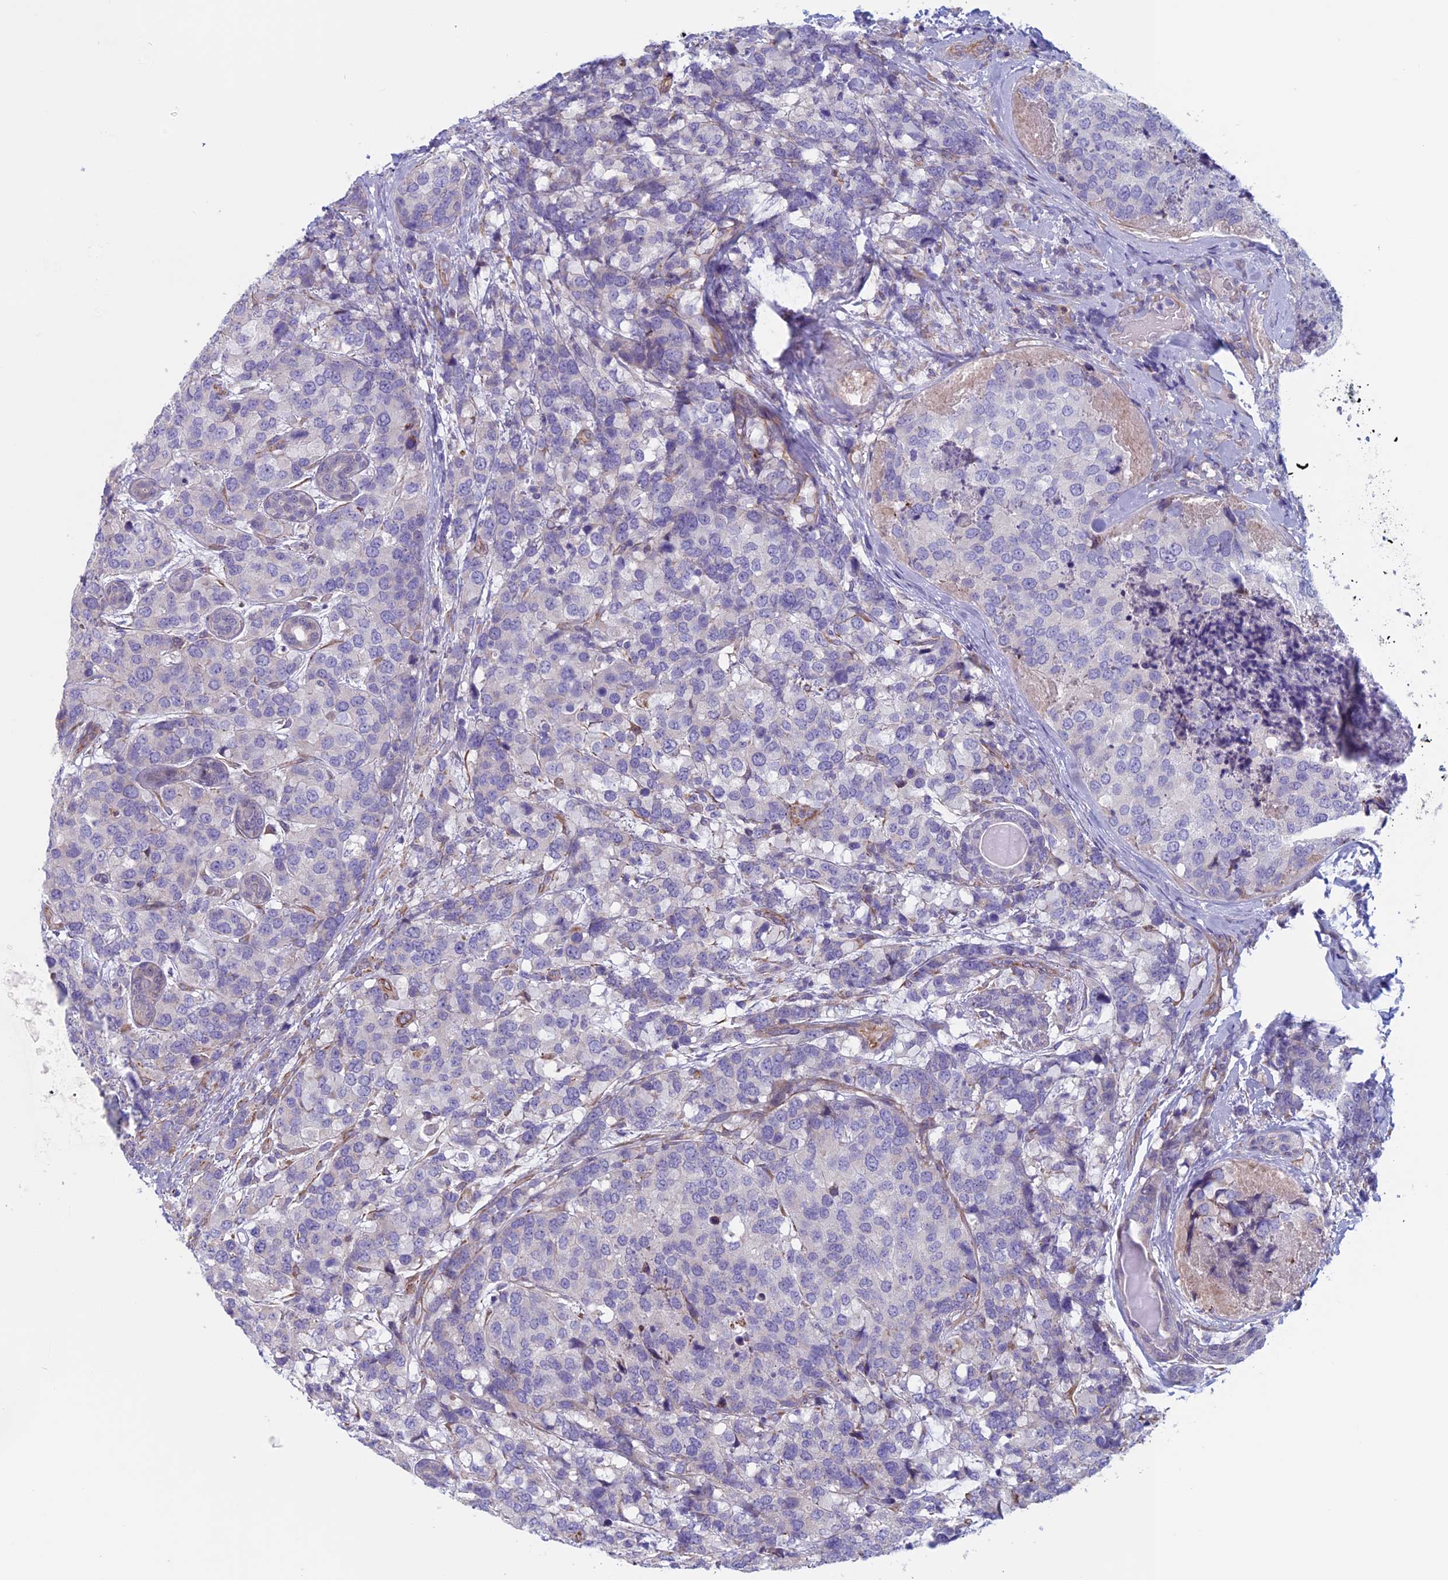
{"staining": {"intensity": "negative", "quantity": "none", "location": "none"}, "tissue": "breast cancer", "cell_type": "Tumor cells", "image_type": "cancer", "snomed": [{"axis": "morphology", "description": "Lobular carcinoma"}, {"axis": "topography", "description": "Breast"}], "caption": "Protein analysis of breast lobular carcinoma displays no significant positivity in tumor cells.", "gene": "BCL2L10", "patient": {"sex": "female", "age": 59}}